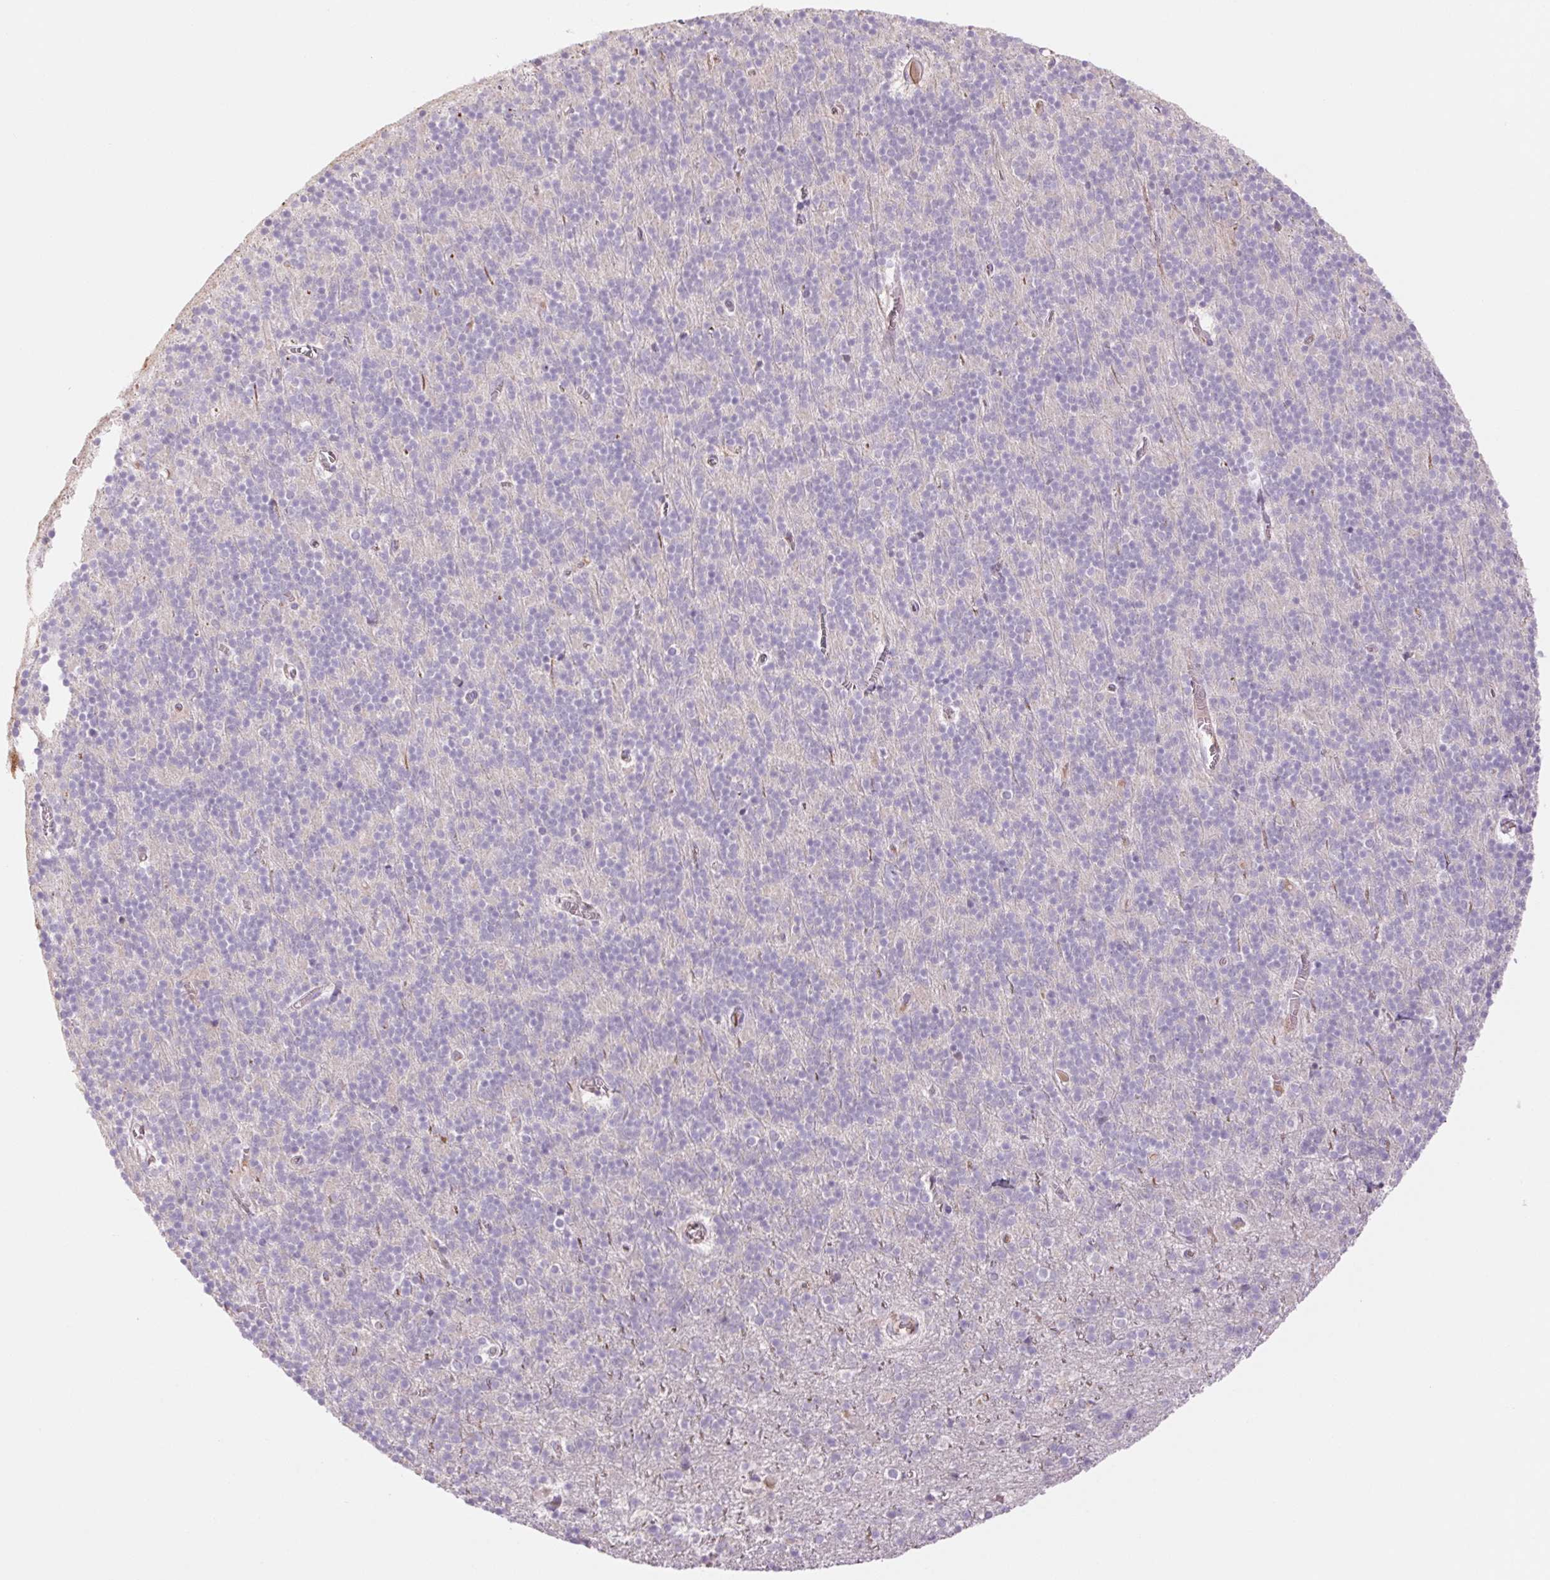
{"staining": {"intensity": "negative", "quantity": "none", "location": "none"}, "tissue": "cerebellum", "cell_type": "Cells in granular layer", "image_type": "normal", "snomed": [{"axis": "morphology", "description": "Normal tissue, NOS"}, {"axis": "topography", "description": "Cerebellum"}], "caption": "The photomicrograph shows no staining of cells in granular layer in benign cerebellum. The staining was performed using DAB to visualize the protein expression in brown, while the nuclei were stained in blue with hematoxylin (Magnification: 20x).", "gene": "KRT1", "patient": {"sex": "male", "age": 70}}